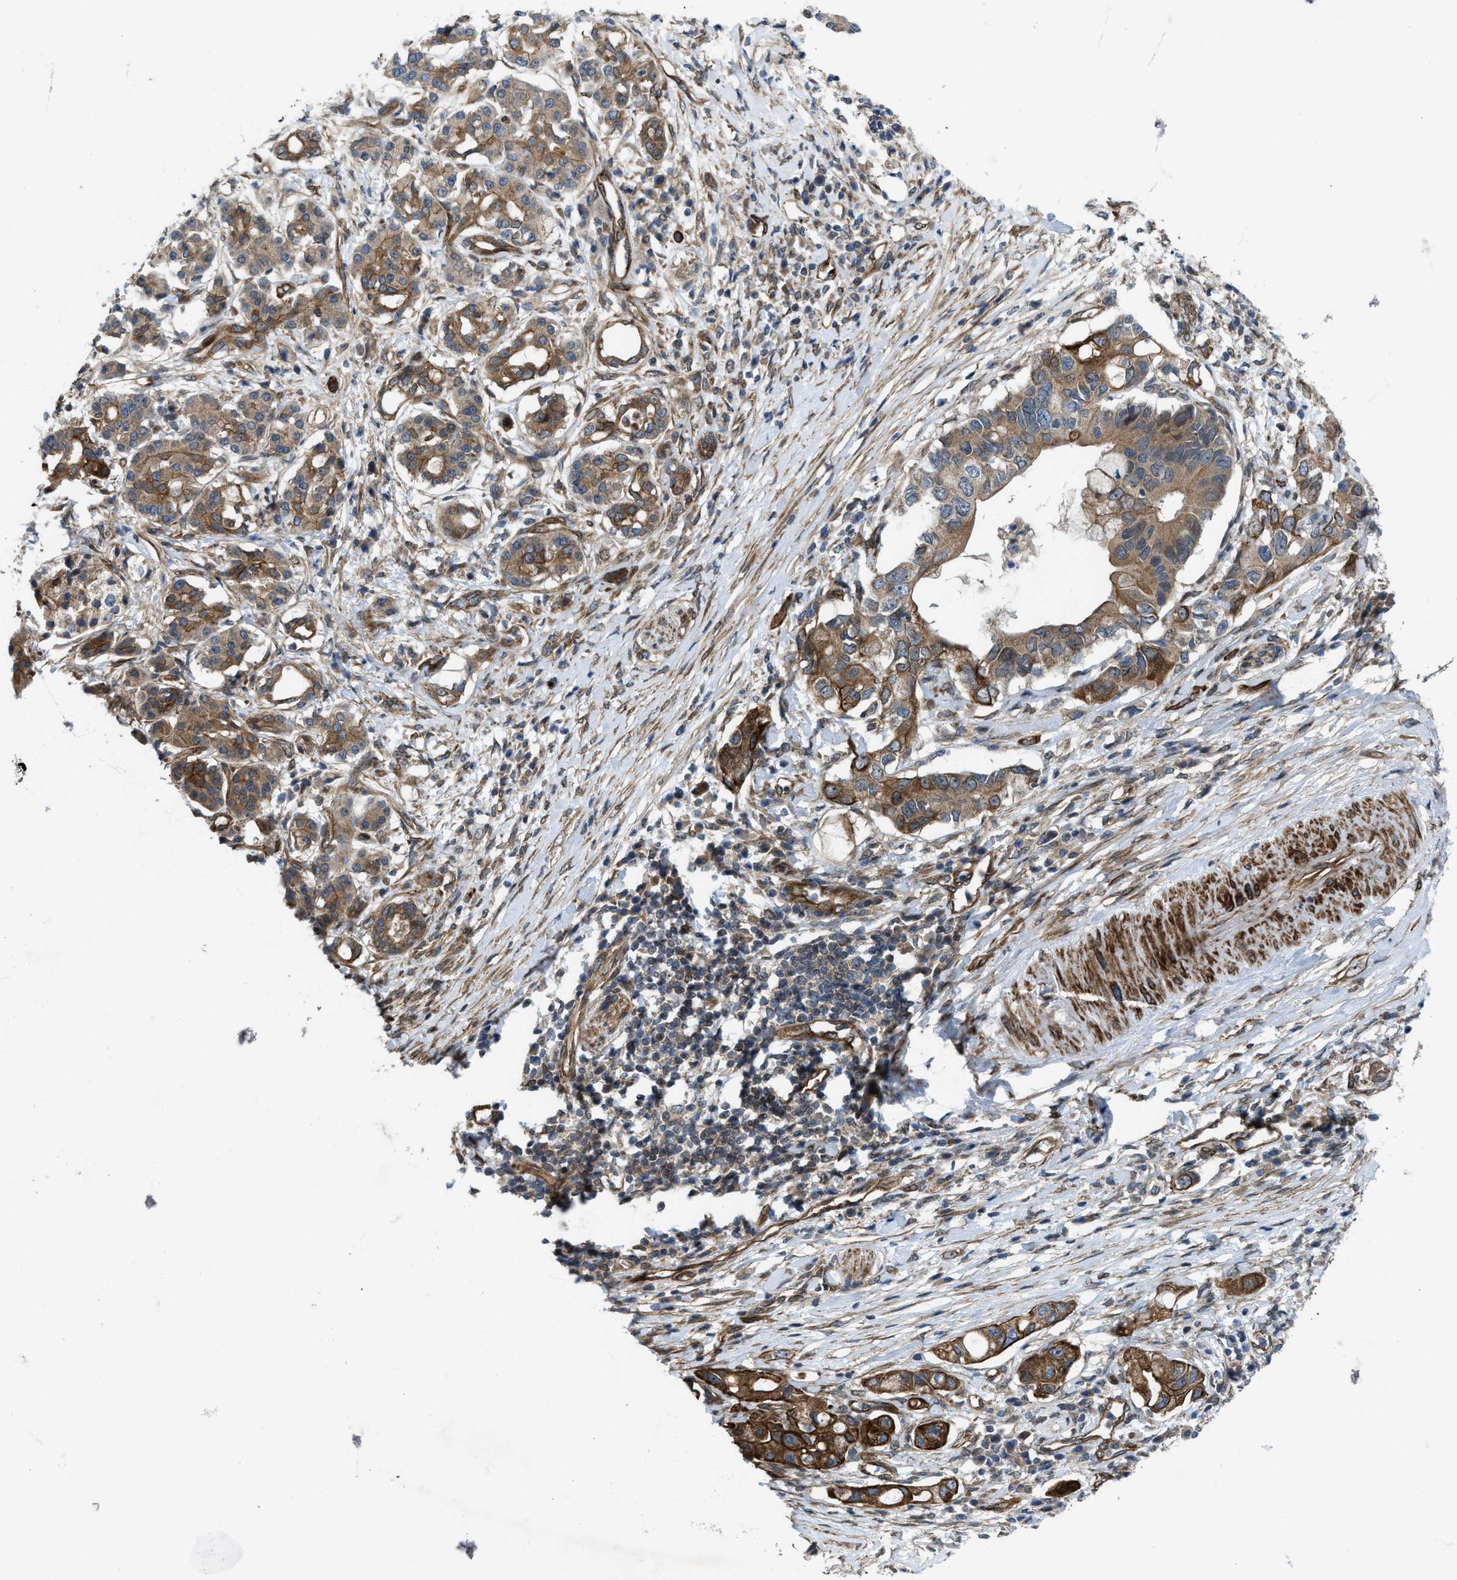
{"staining": {"intensity": "moderate", "quantity": ">75%", "location": "cytoplasmic/membranous"}, "tissue": "pancreatic cancer", "cell_type": "Tumor cells", "image_type": "cancer", "snomed": [{"axis": "morphology", "description": "Adenocarcinoma, NOS"}, {"axis": "topography", "description": "Pancreas"}], "caption": "IHC of human pancreatic adenocarcinoma displays medium levels of moderate cytoplasmic/membranous positivity in approximately >75% of tumor cells.", "gene": "URGCP", "patient": {"sex": "female", "age": 56}}